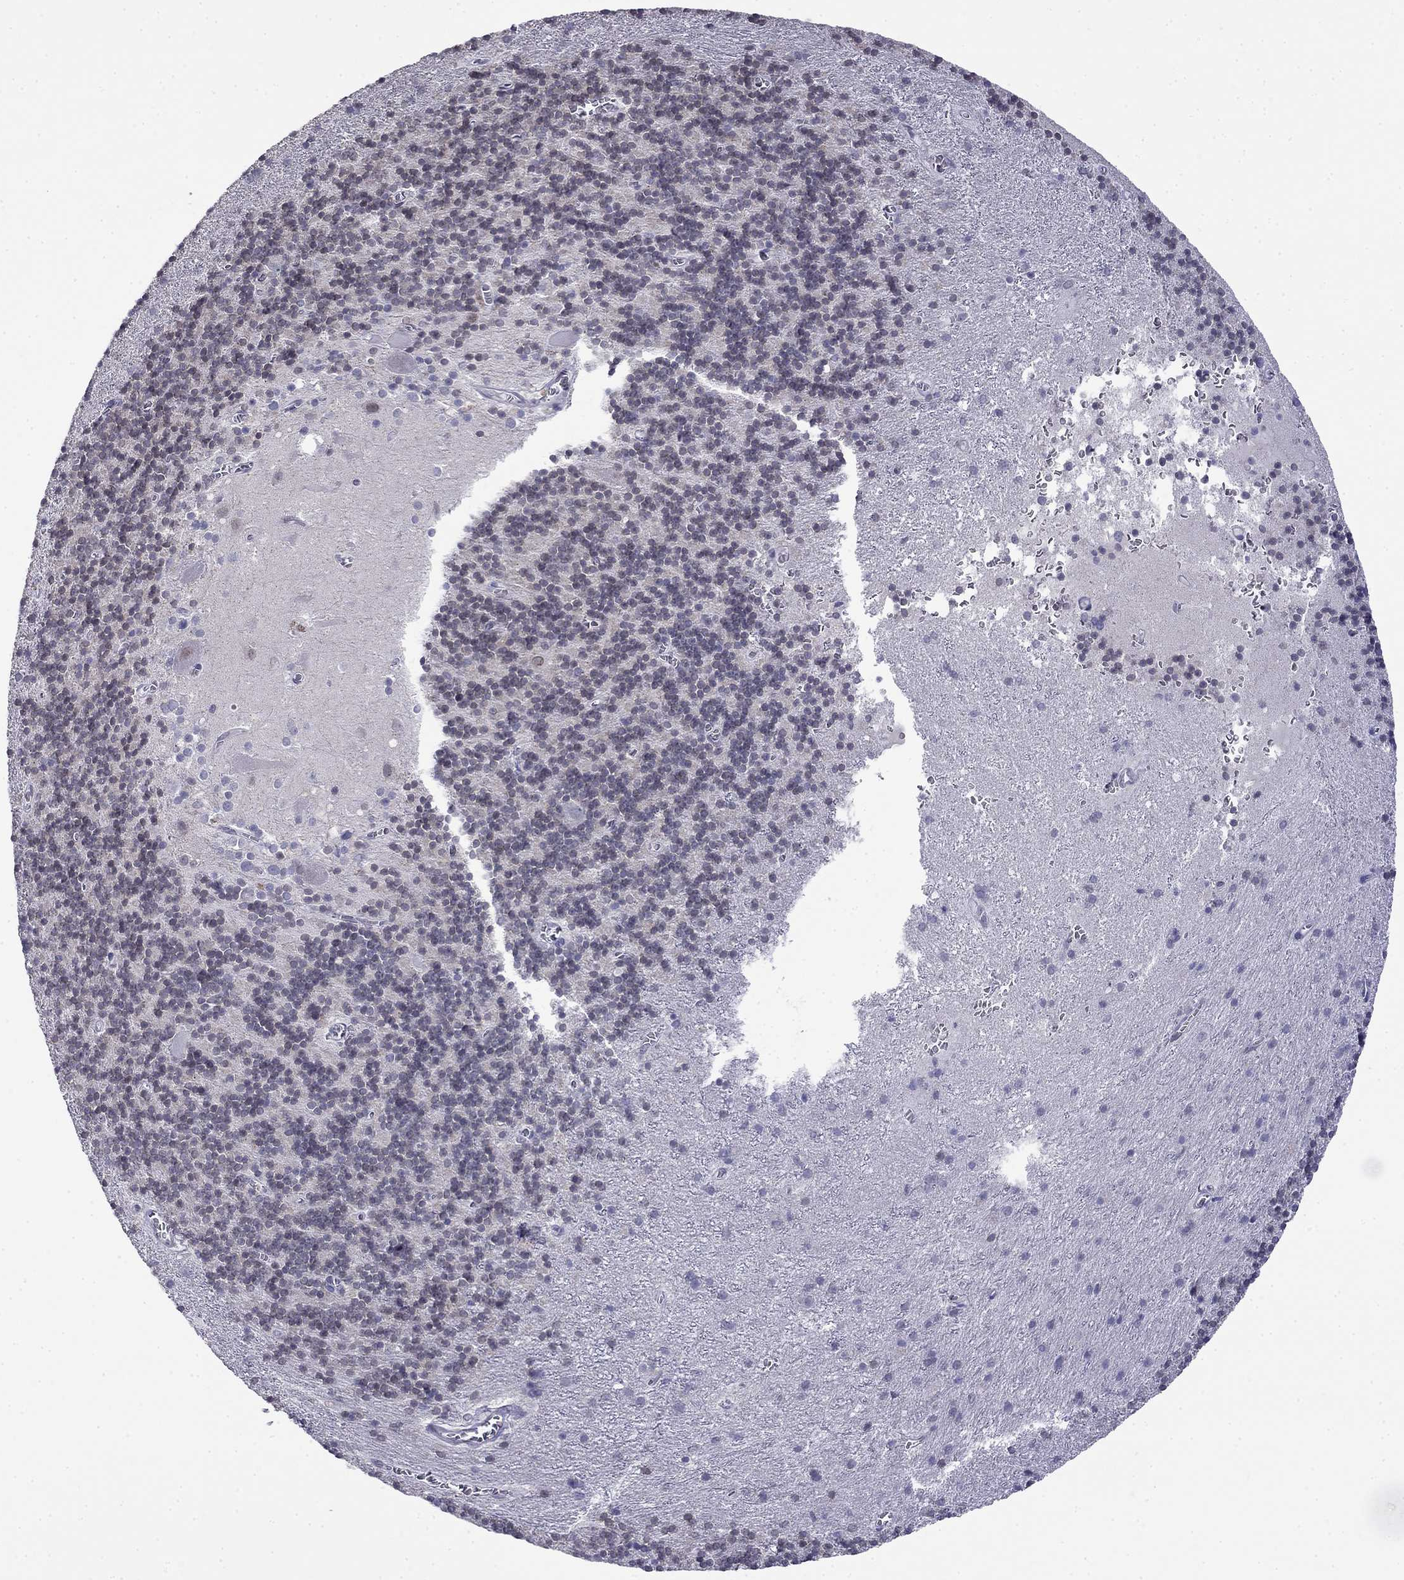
{"staining": {"intensity": "negative", "quantity": "none", "location": "none"}, "tissue": "cerebellum", "cell_type": "Cells in granular layer", "image_type": "normal", "snomed": [{"axis": "morphology", "description": "Normal tissue, NOS"}, {"axis": "topography", "description": "Cerebellum"}], "caption": "A micrograph of human cerebellum is negative for staining in cells in granular layer.", "gene": "PRR18", "patient": {"sex": "male", "age": 70}}